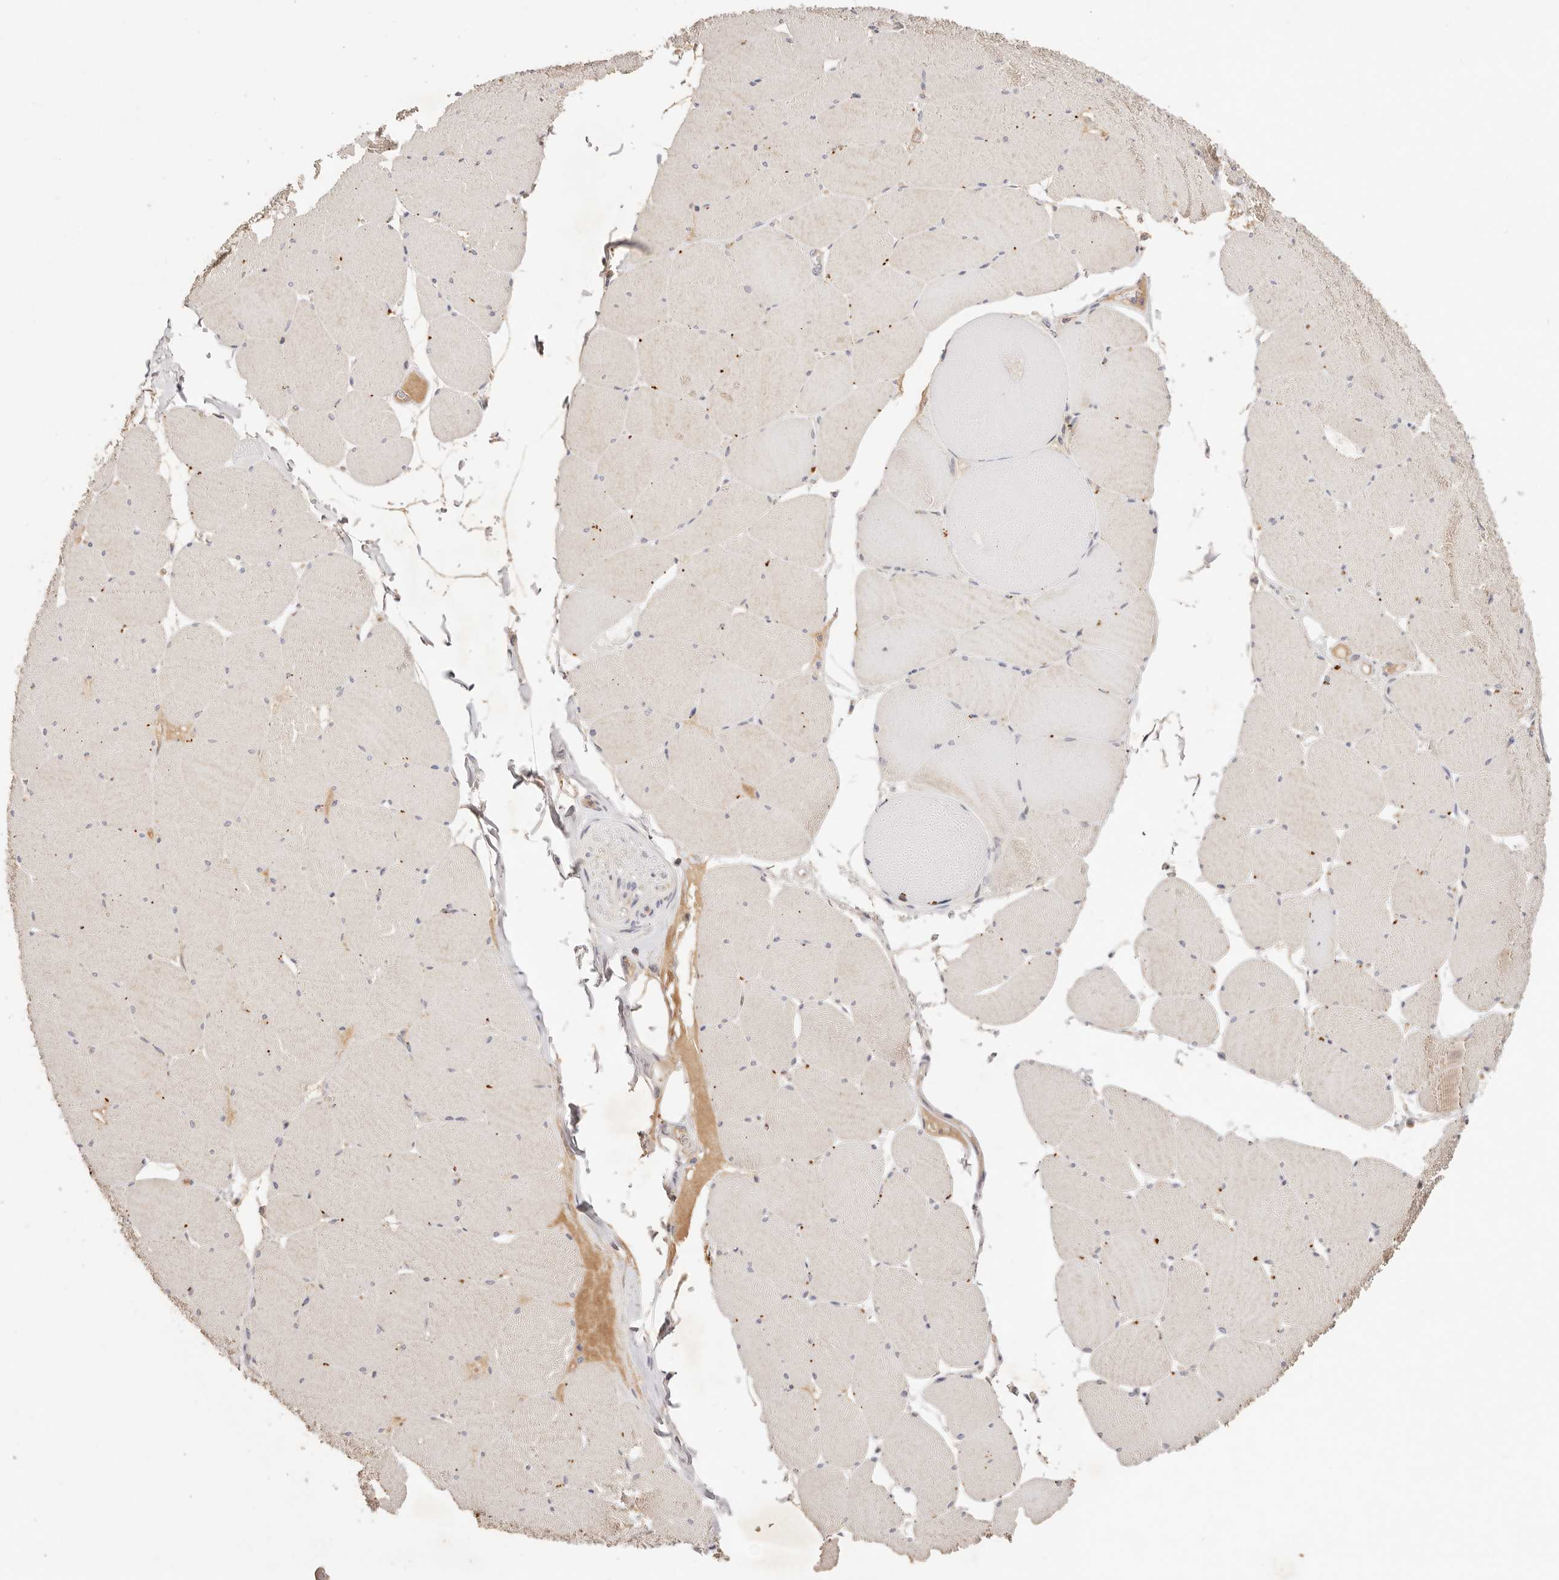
{"staining": {"intensity": "weak", "quantity": "25%-75%", "location": "cytoplasmic/membranous"}, "tissue": "skeletal muscle", "cell_type": "Myocytes", "image_type": "normal", "snomed": [{"axis": "morphology", "description": "Normal tissue, NOS"}, {"axis": "topography", "description": "Skeletal muscle"}, {"axis": "topography", "description": "Head-Neck"}], "caption": "This micrograph demonstrates IHC staining of normal skeletal muscle, with low weak cytoplasmic/membranous expression in about 25%-75% of myocytes.", "gene": "CXADR", "patient": {"sex": "male", "age": 66}}